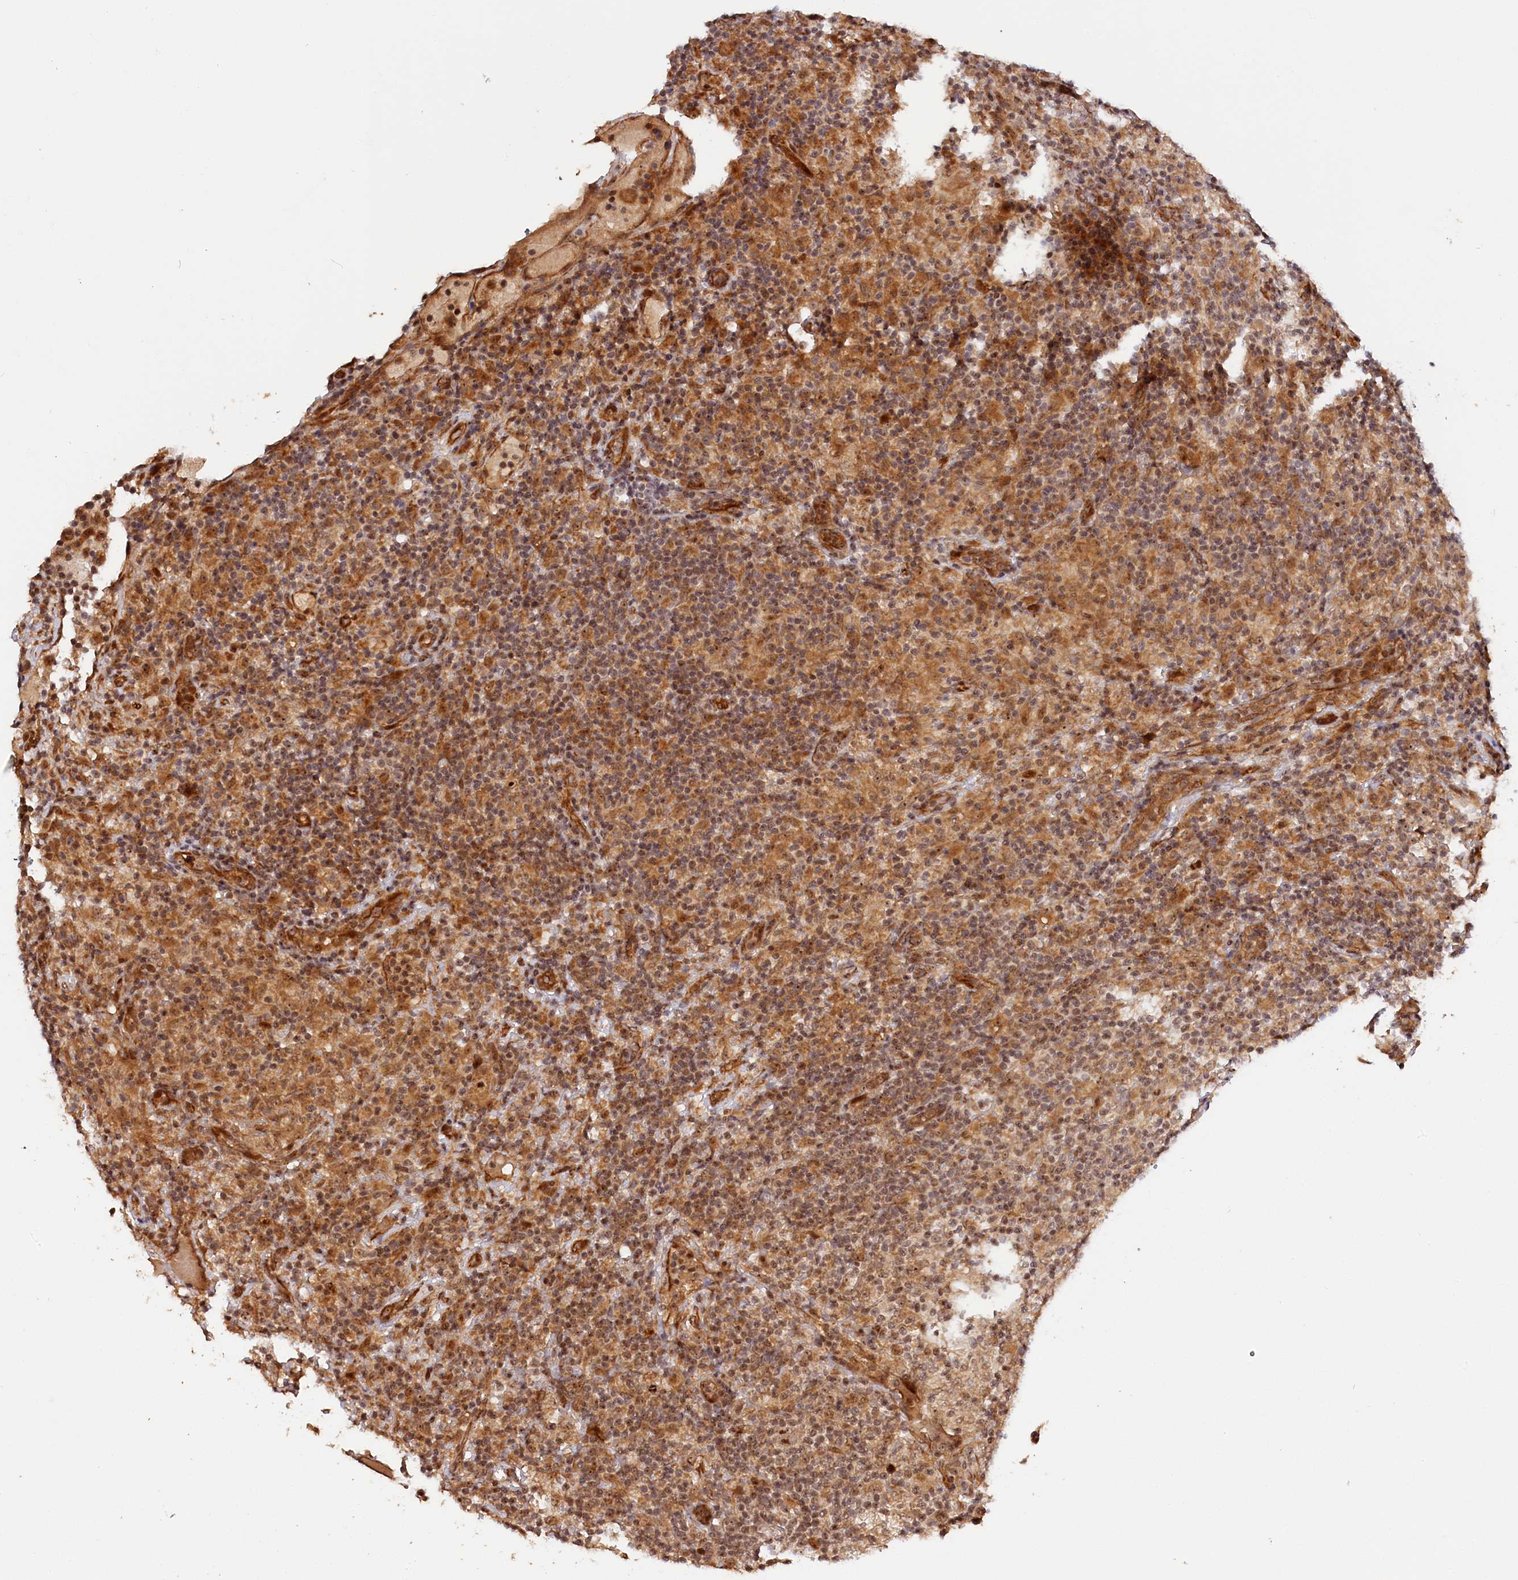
{"staining": {"intensity": "moderate", "quantity": ">75%", "location": "cytoplasmic/membranous,nuclear"}, "tissue": "lymphoma", "cell_type": "Tumor cells", "image_type": "cancer", "snomed": [{"axis": "morphology", "description": "Hodgkin's disease, NOS"}, {"axis": "topography", "description": "Lymph node"}], "caption": "Tumor cells demonstrate medium levels of moderate cytoplasmic/membranous and nuclear positivity in approximately >75% of cells in human Hodgkin's disease.", "gene": "ANKRD24", "patient": {"sex": "male", "age": 70}}